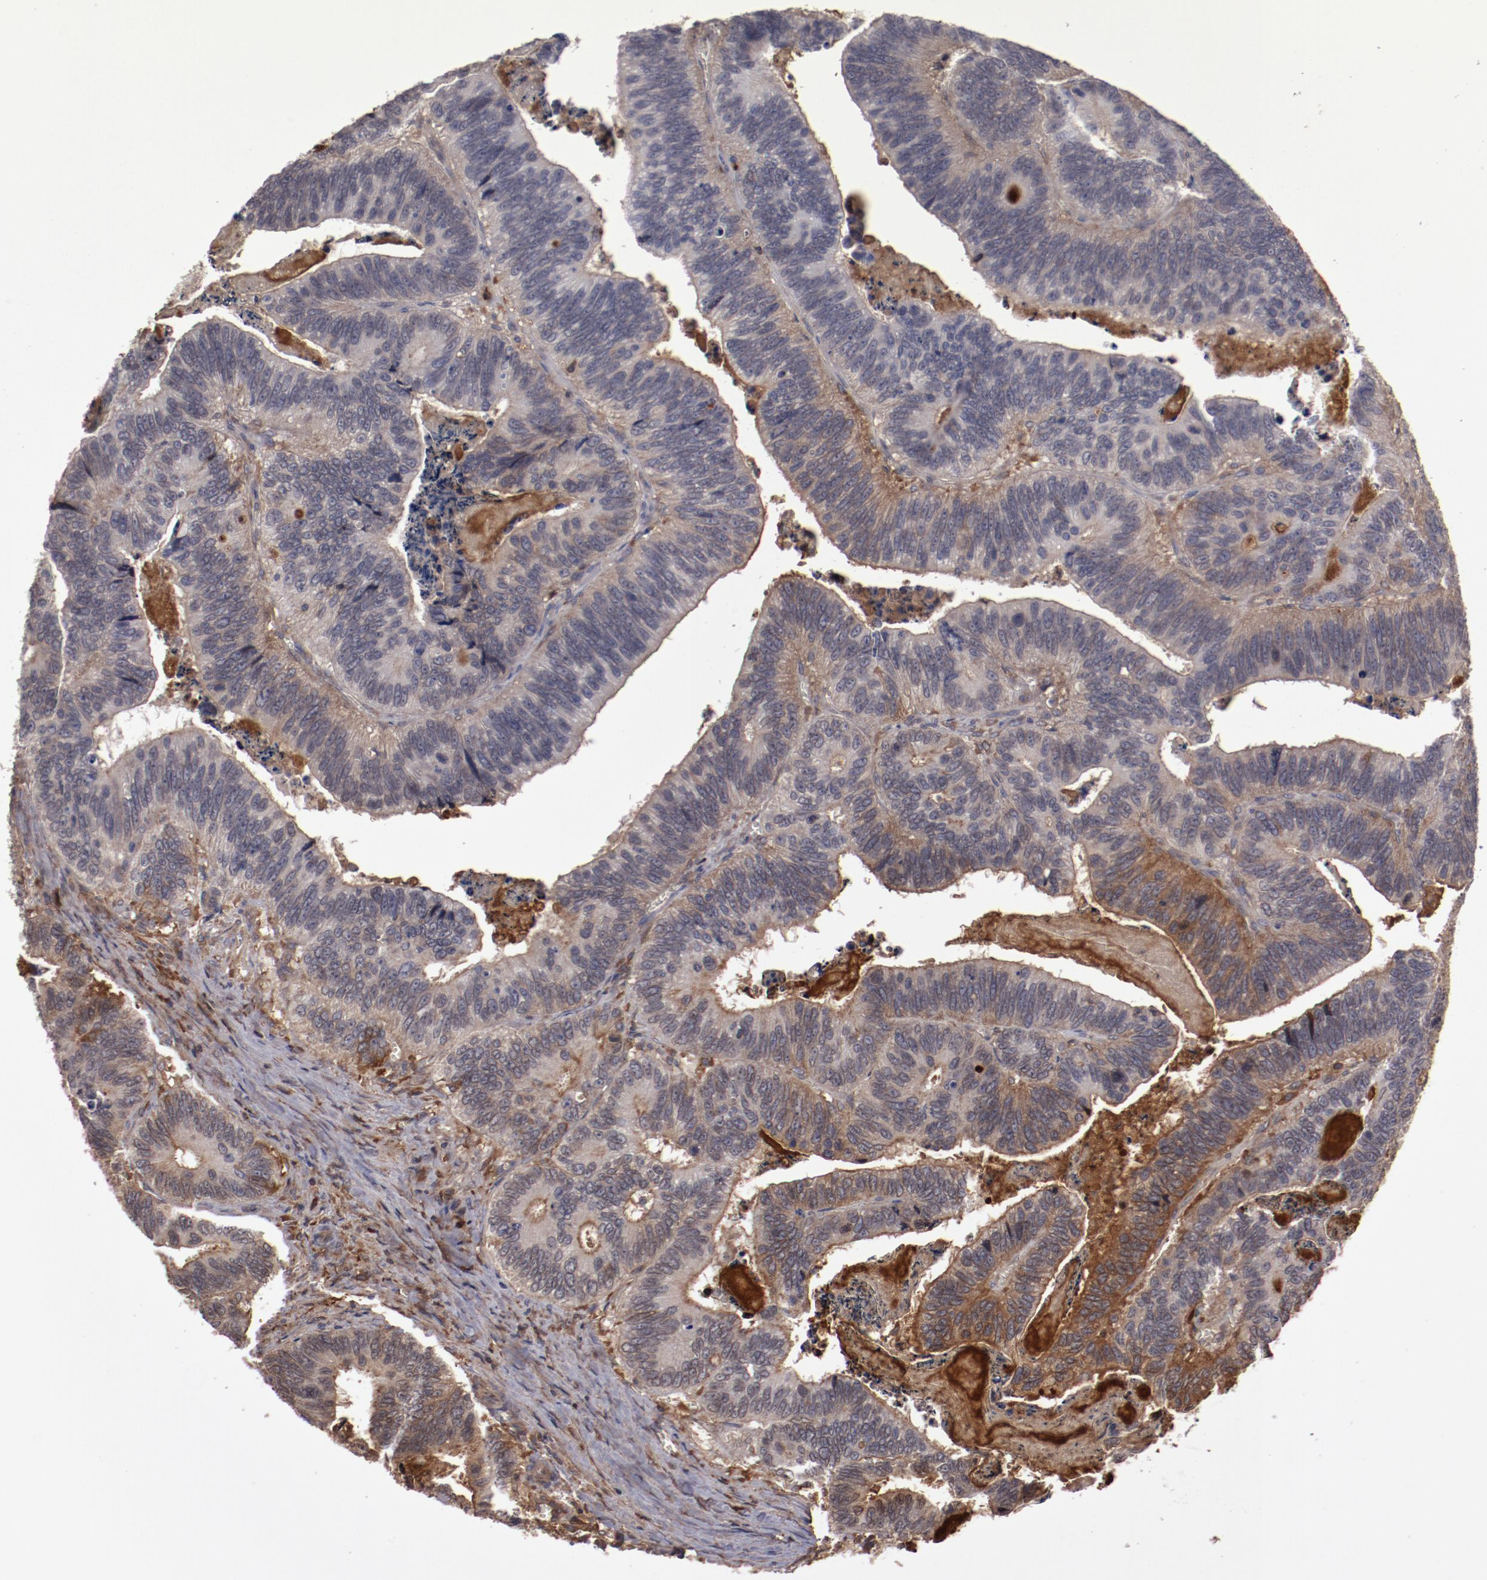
{"staining": {"intensity": "weak", "quantity": ">75%", "location": "cytoplasmic/membranous"}, "tissue": "colorectal cancer", "cell_type": "Tumor cells", "image_type": "cancer", "snomed": [{"axis": "morphology", "description": "Adenocarcinoma, NOS"}, {"axis": "topography", "description": "Colon"}], "caption": "Colorectal adenocarcinoma stained for a protein (brown) reveals weak cytoplasmic/membranous positive staining in about >75% of tumor cells.", "gene": "SERPINA7", "patient": {"sex": "male", "age": 72}}